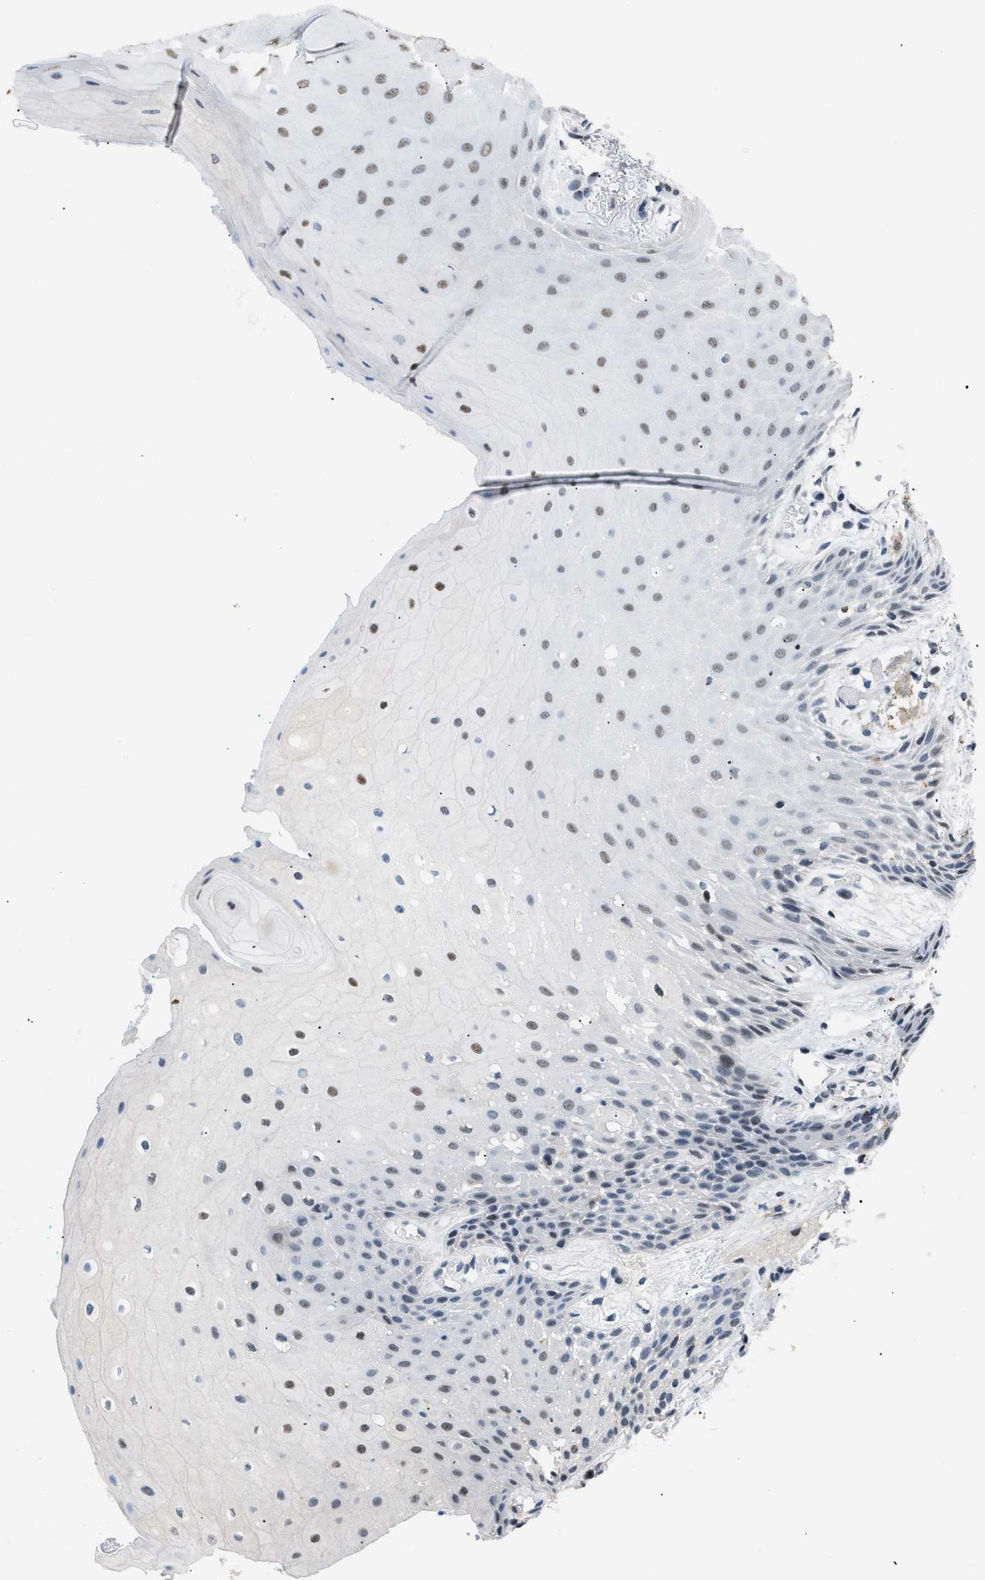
{"staining": {"intensity": "weak", "quantity": "25%-75%", "location": "nuclear"}, "tissue": "oral mucosa", "cell_type": "Squamous epithelial cells", "image_type": "normal", "snomed": [{"axis": "morphology", "description": "Normal tissue, NOS"}, {"axis": "morphology", "description": "Squamous cell carcinoma, NOS"}, {"axis": "topography", "description": "Oral tissue"}, {"axis": "topography", "description": "Salivary gland"}, {"axis": "topography", "description": "Head-Neck"}], "caption": "Immunohistochemical staining of unremarkable human oral mucosa reveals low levels of weak nuclear expression in approximately 25%-75% of squamous epithelial cells. (IHC, brightfield microscopy, high magnification).", "gene": "KCNC3", "patient": {"sex": "female", "age": 62}}